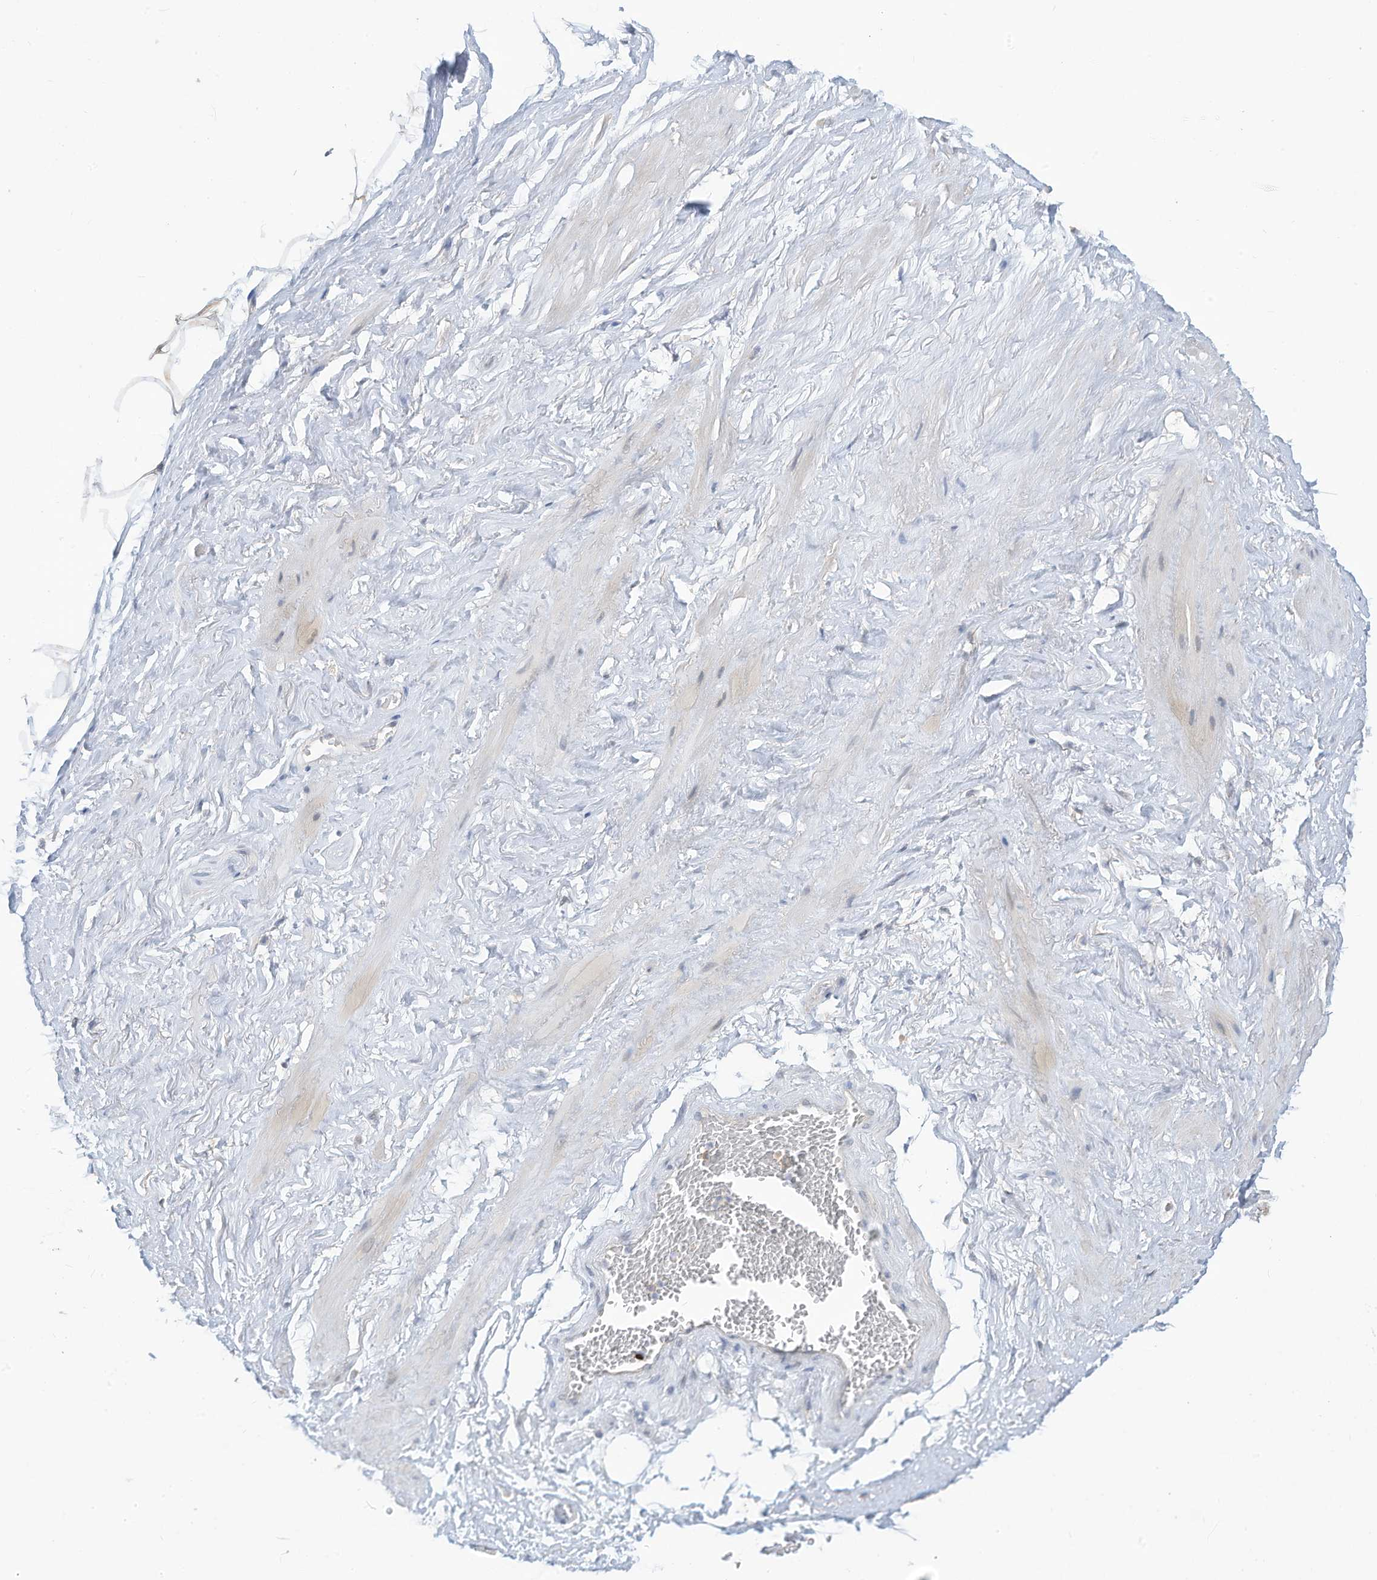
{"staining": {"intensity": "negative", "quantity": "none", "location": "none"}, "tissue": "adipose tissue", "cell_type": "Adipocytes", "image_type": "normal", "snomed": [{"axis": "morphology", "description": "Normal tissue, NOS"}, {"axis": "morphology", "description": "Adenocarcinoma, Low grade"}, {"axis": "topography", "description": "Prostate"}, {"axis": "topography", "description": "Peripheral nerve tissue"}], "caption": "High power microscopy histopathology image of an immunohistochemistry (IHC) micrograph of benign adipose tissue, revealing no significant positivity in adipocytes.", "gene": "SLC1A5", "patient": {"sex": "male", "age": 63}}